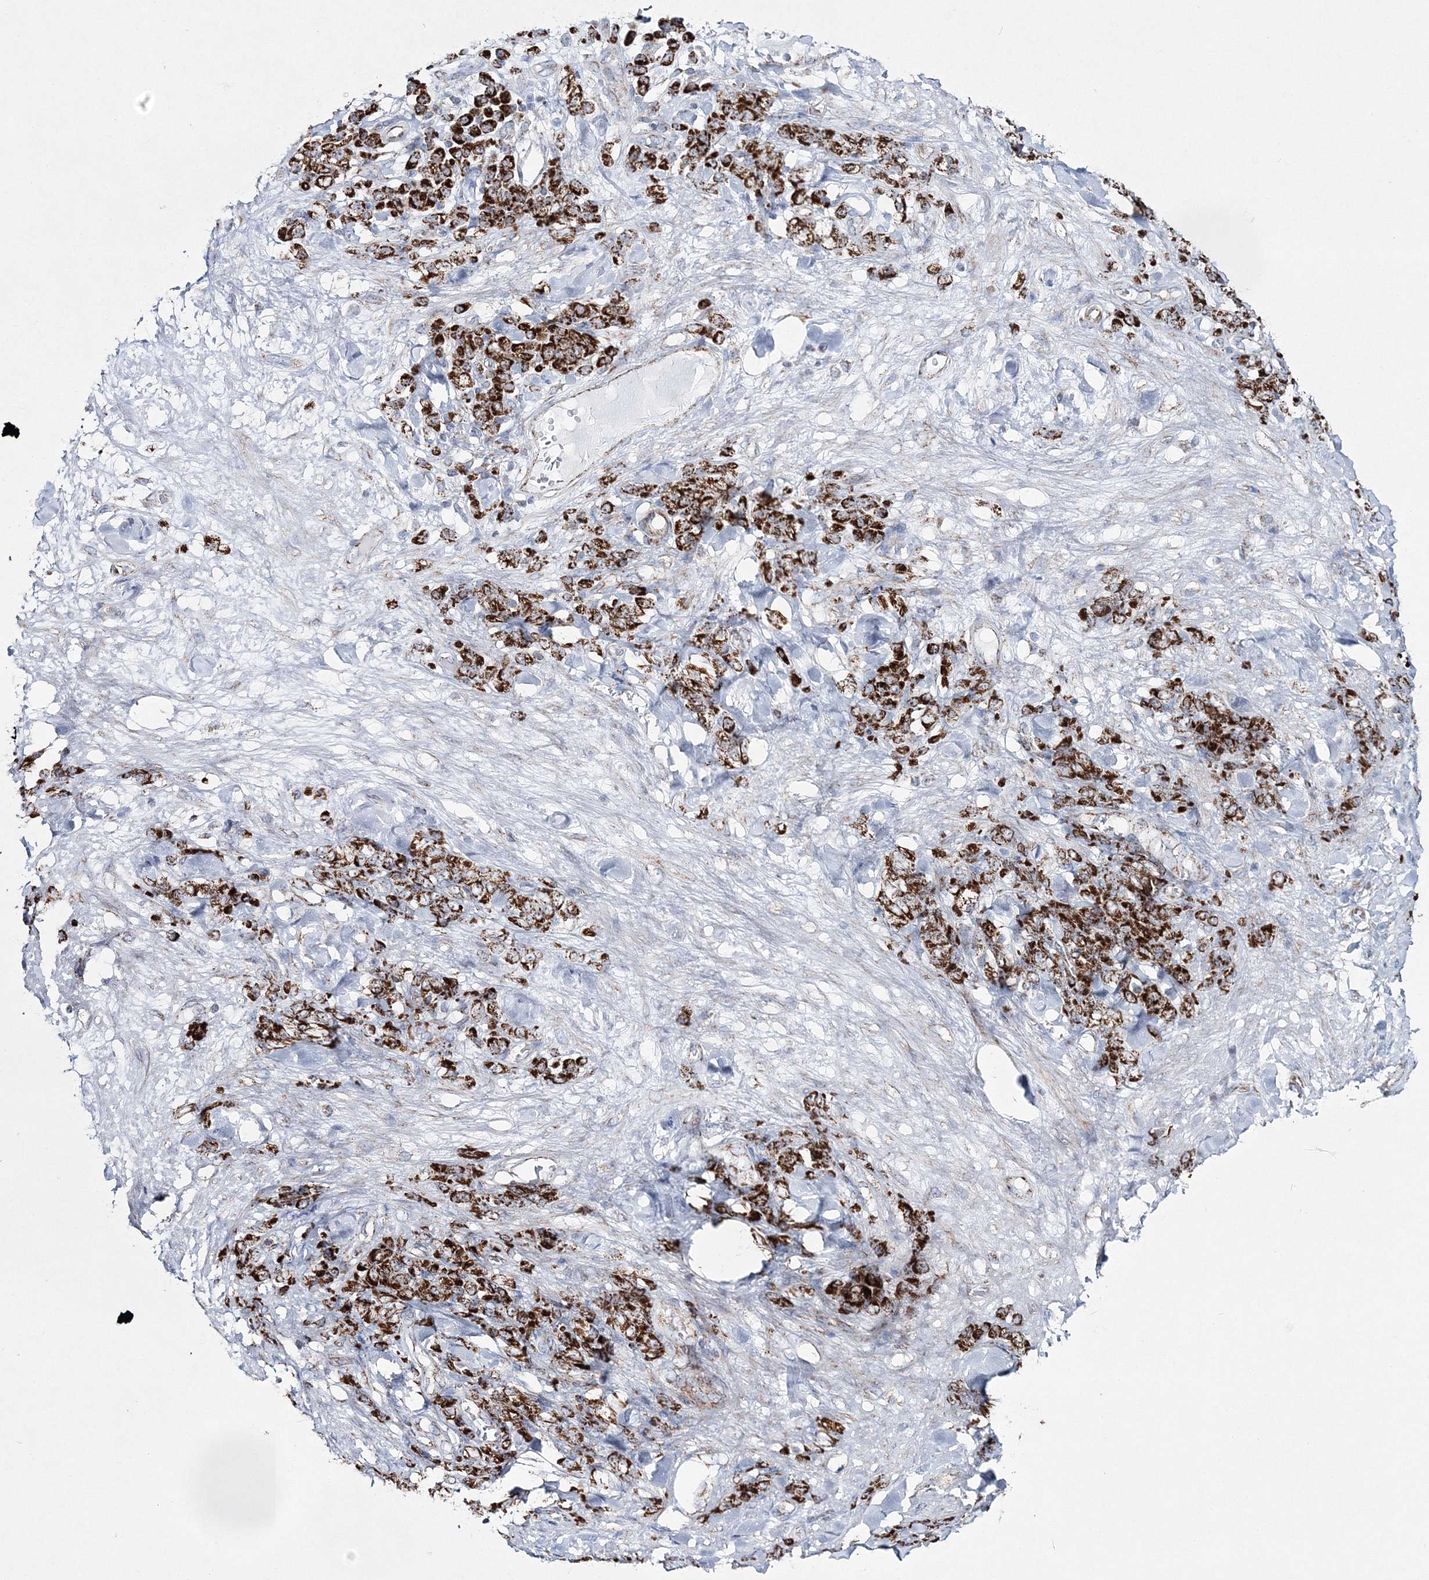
{"staining": {"intensity": "strong", "quantity": ">75%", "location": "cytoplasmic/membranous"}, "tissue": "stomach cancer", "cell_type": "Tumor cells", "image_type": "cancer", "snomed": [{"axis": "morphology", "description": "Normal tissue, NOS"}, {"axis": "morphology", "description": "Adenocarcinoma, NOS"}, {"axis": "topography", "description": "Stomach"}], "caption": "Brown immunohistochemical staining in stomach adenocarcinoma demonstrates strong cytoplasmic/membranous staining in approximately >75% of tumor cells.", "gene": "HIBCH", "patient": {"sex": "male", "age": 82}}